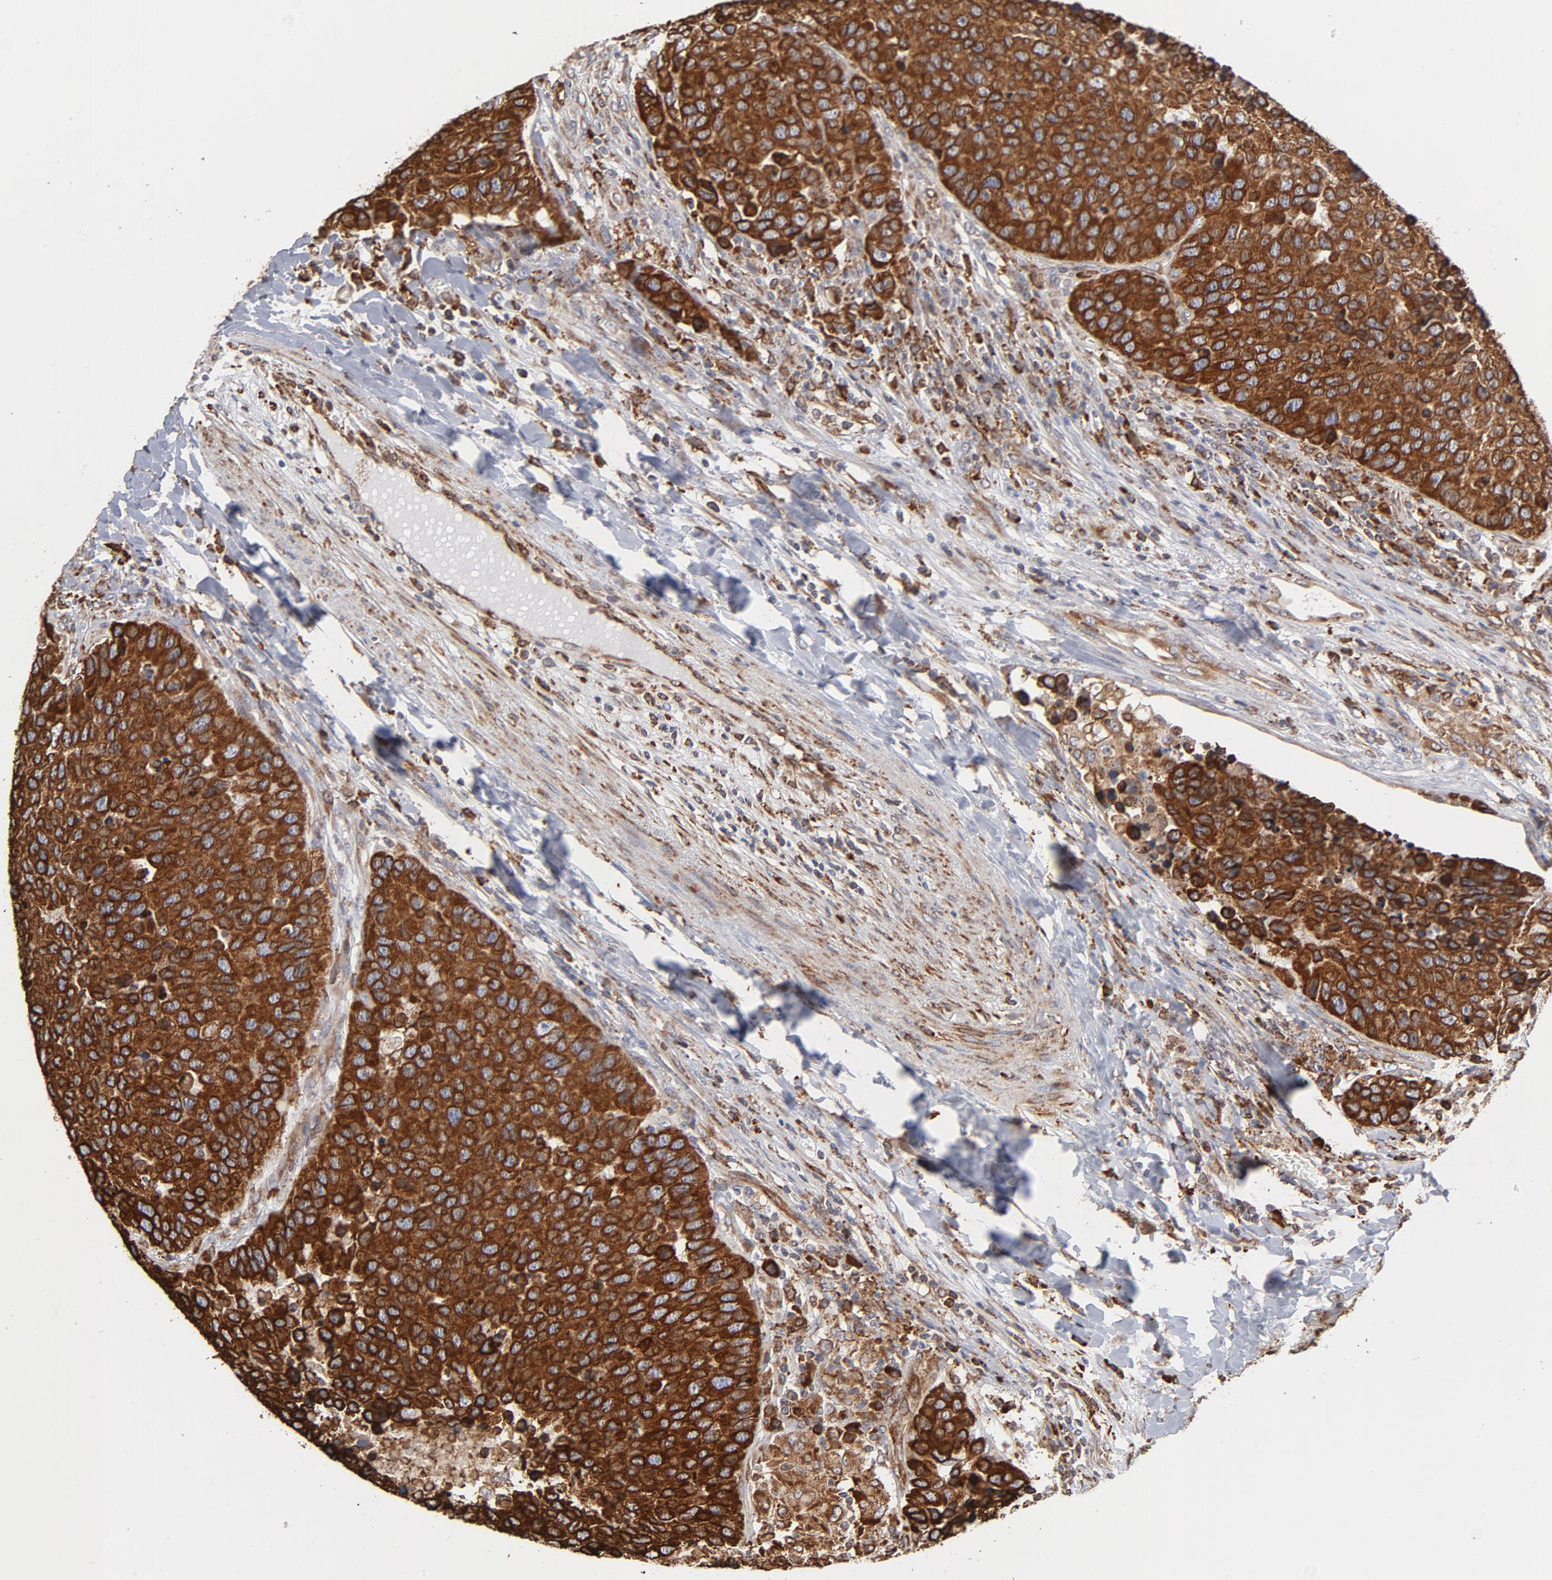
{"staining": {"intensity": "strong", "quantity": ">75%", "location": "cytoplasmic/membranous"}, "tissue": "carcinoid", "cell_type": "Tumor cells", "image_type": "cancer", "snomed": [{"axis": "morphology", "description": "Carcinoid, malignant, NOS"}, {"axis": "topography", "description": "Lung"}], "caption": "Strong cytoplasmic/membranous protein staining is present in about >75% of tumor cells in malignant carcinoid.", "gene": "CANX", "patient": {"sex": "male", "age": 60}}